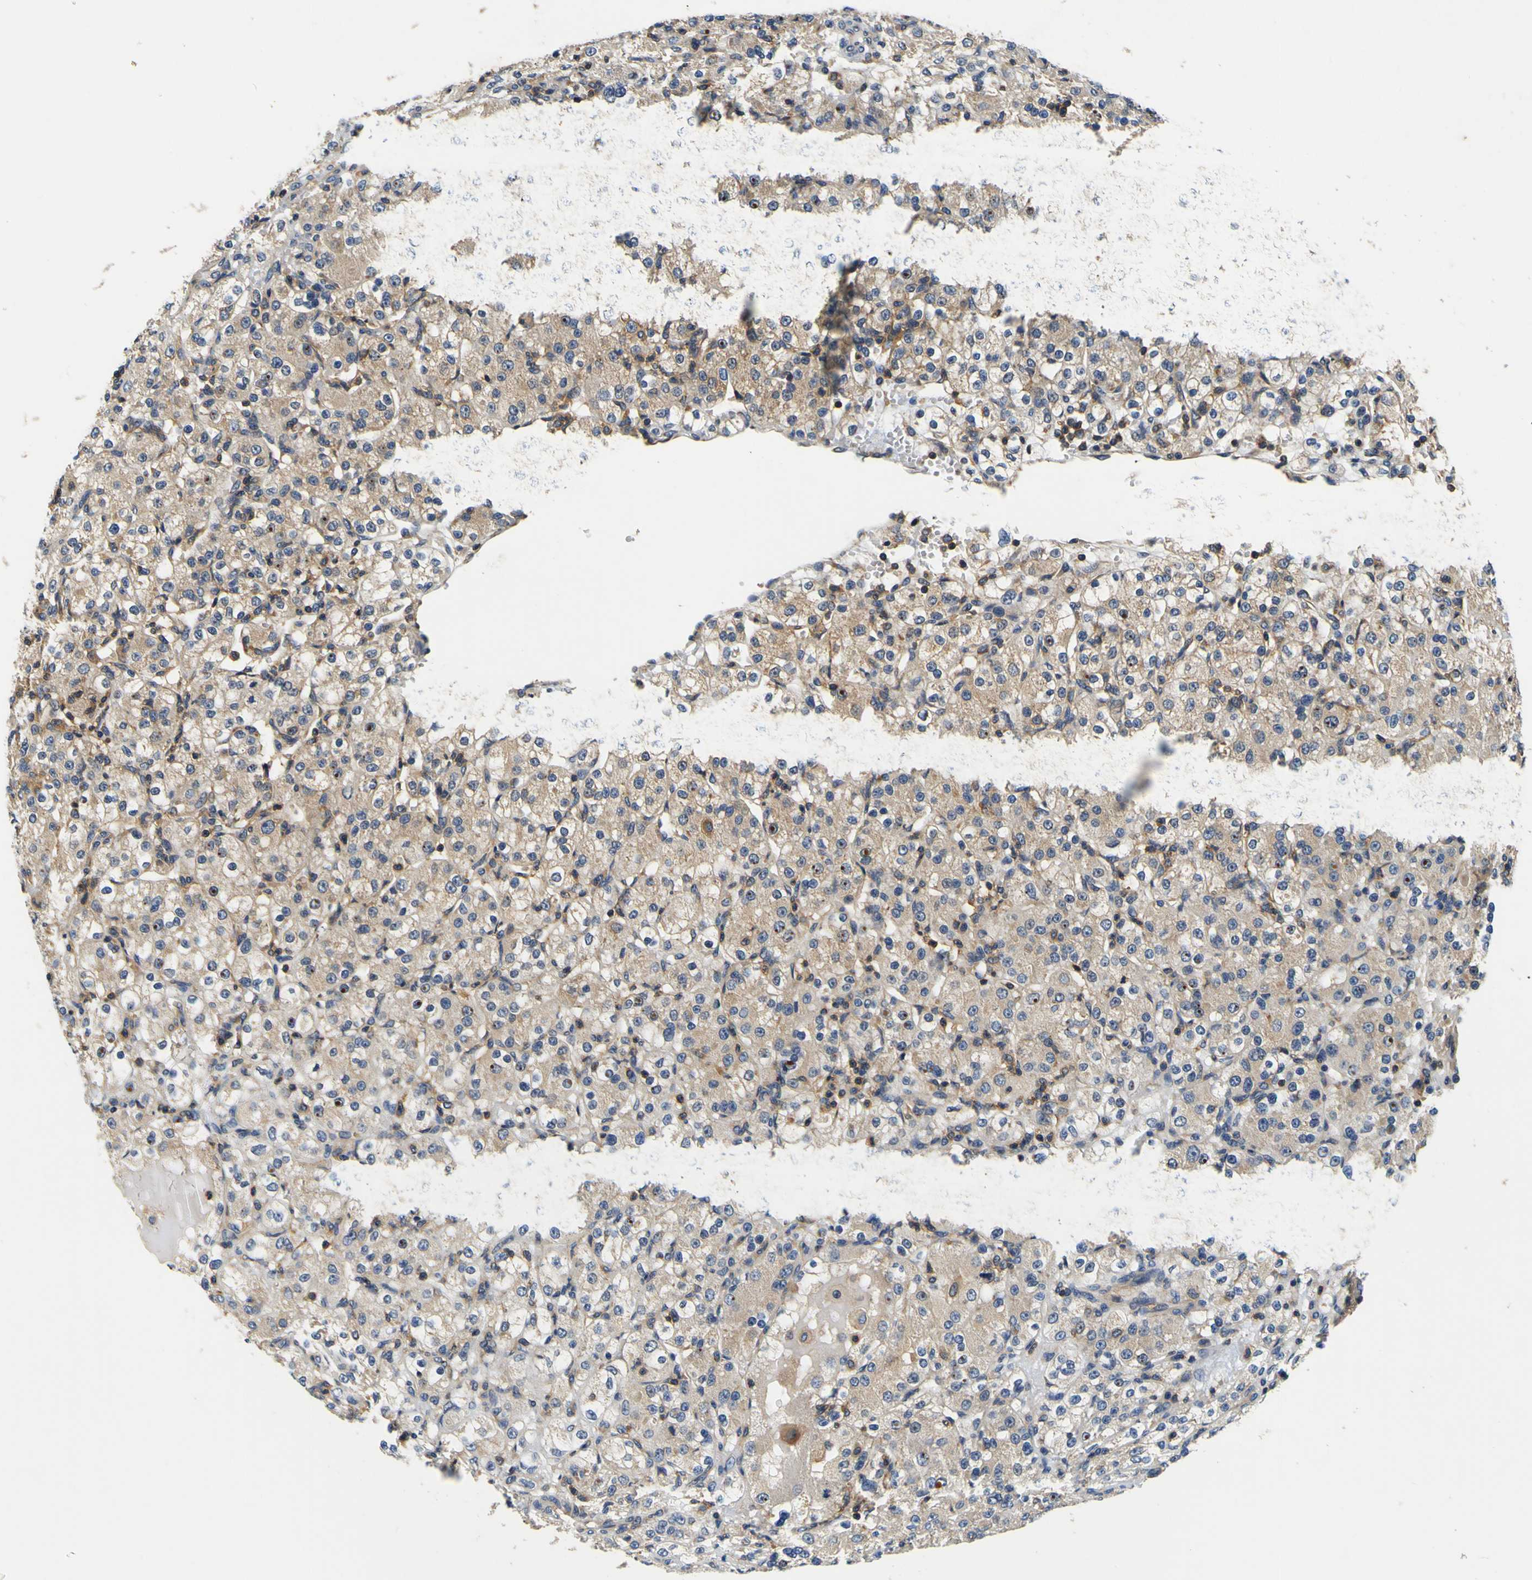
{"staining": {"intensity": "weak", "quantity": ">75%", "location": "cytoplasmic/membranous"}, "tissue": "renal cancer", "cell_type": "Tumor cells", "image_type": "cancer", "snomed": [{"axis": "morphology", "description": "Normal tissue, NOS"}, {"axis": "morphology", "description": "Adenocarcinoma, NOS"}, {"axis": "topography", "description": "Kidney"}], "caption": "This image demonstrates IHC staining of human renal adenocarcinoma, with low weak cytoplasmic/membranous expression in approximately >75% of tumor cells.", "gene": "CNR2", "patient": {"sex": "male", "age": 61}}